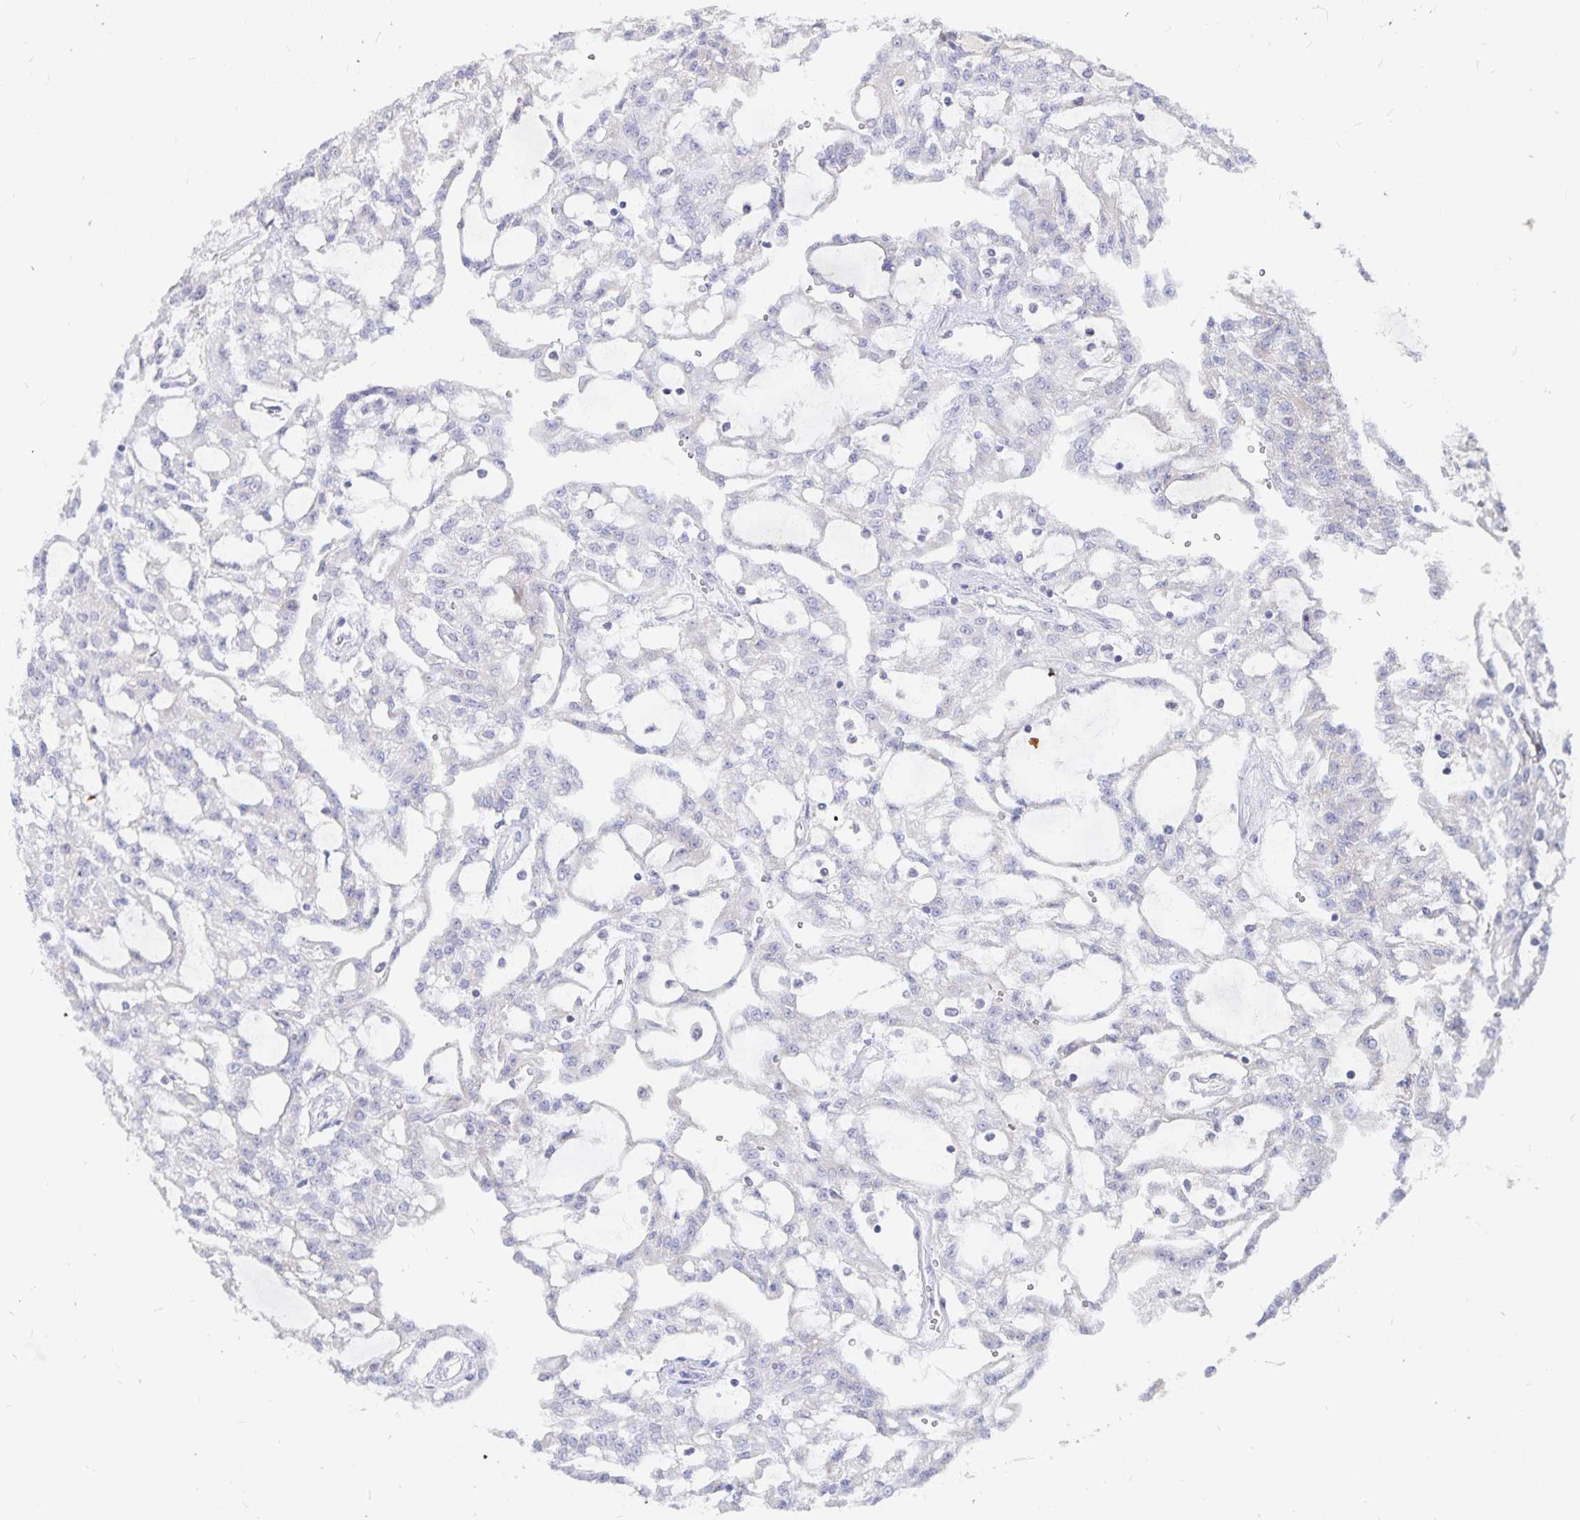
{"staining": {"intensity": "negative", "quantity": "none", "location": "none"}, "tissue": "renal cancer", "cell_type": "Tumor cells", "image_type": "cancer", "snomed": [{"axis": "morphology", "description": "Adenocarcinoma, NOS"}, {"axis": "topography", "description": "Kidney"}], "caption": "An immunohistochemistry (IHC) histopathology image of renal cancer (adenocarcinoma) is shown. There is no staining in tumor cells of renal cancer (adenocarcinoma). Nuclei are stained in blue.", "gene": "PKHD1", "patient": {"sex": "male", "age": 63}}